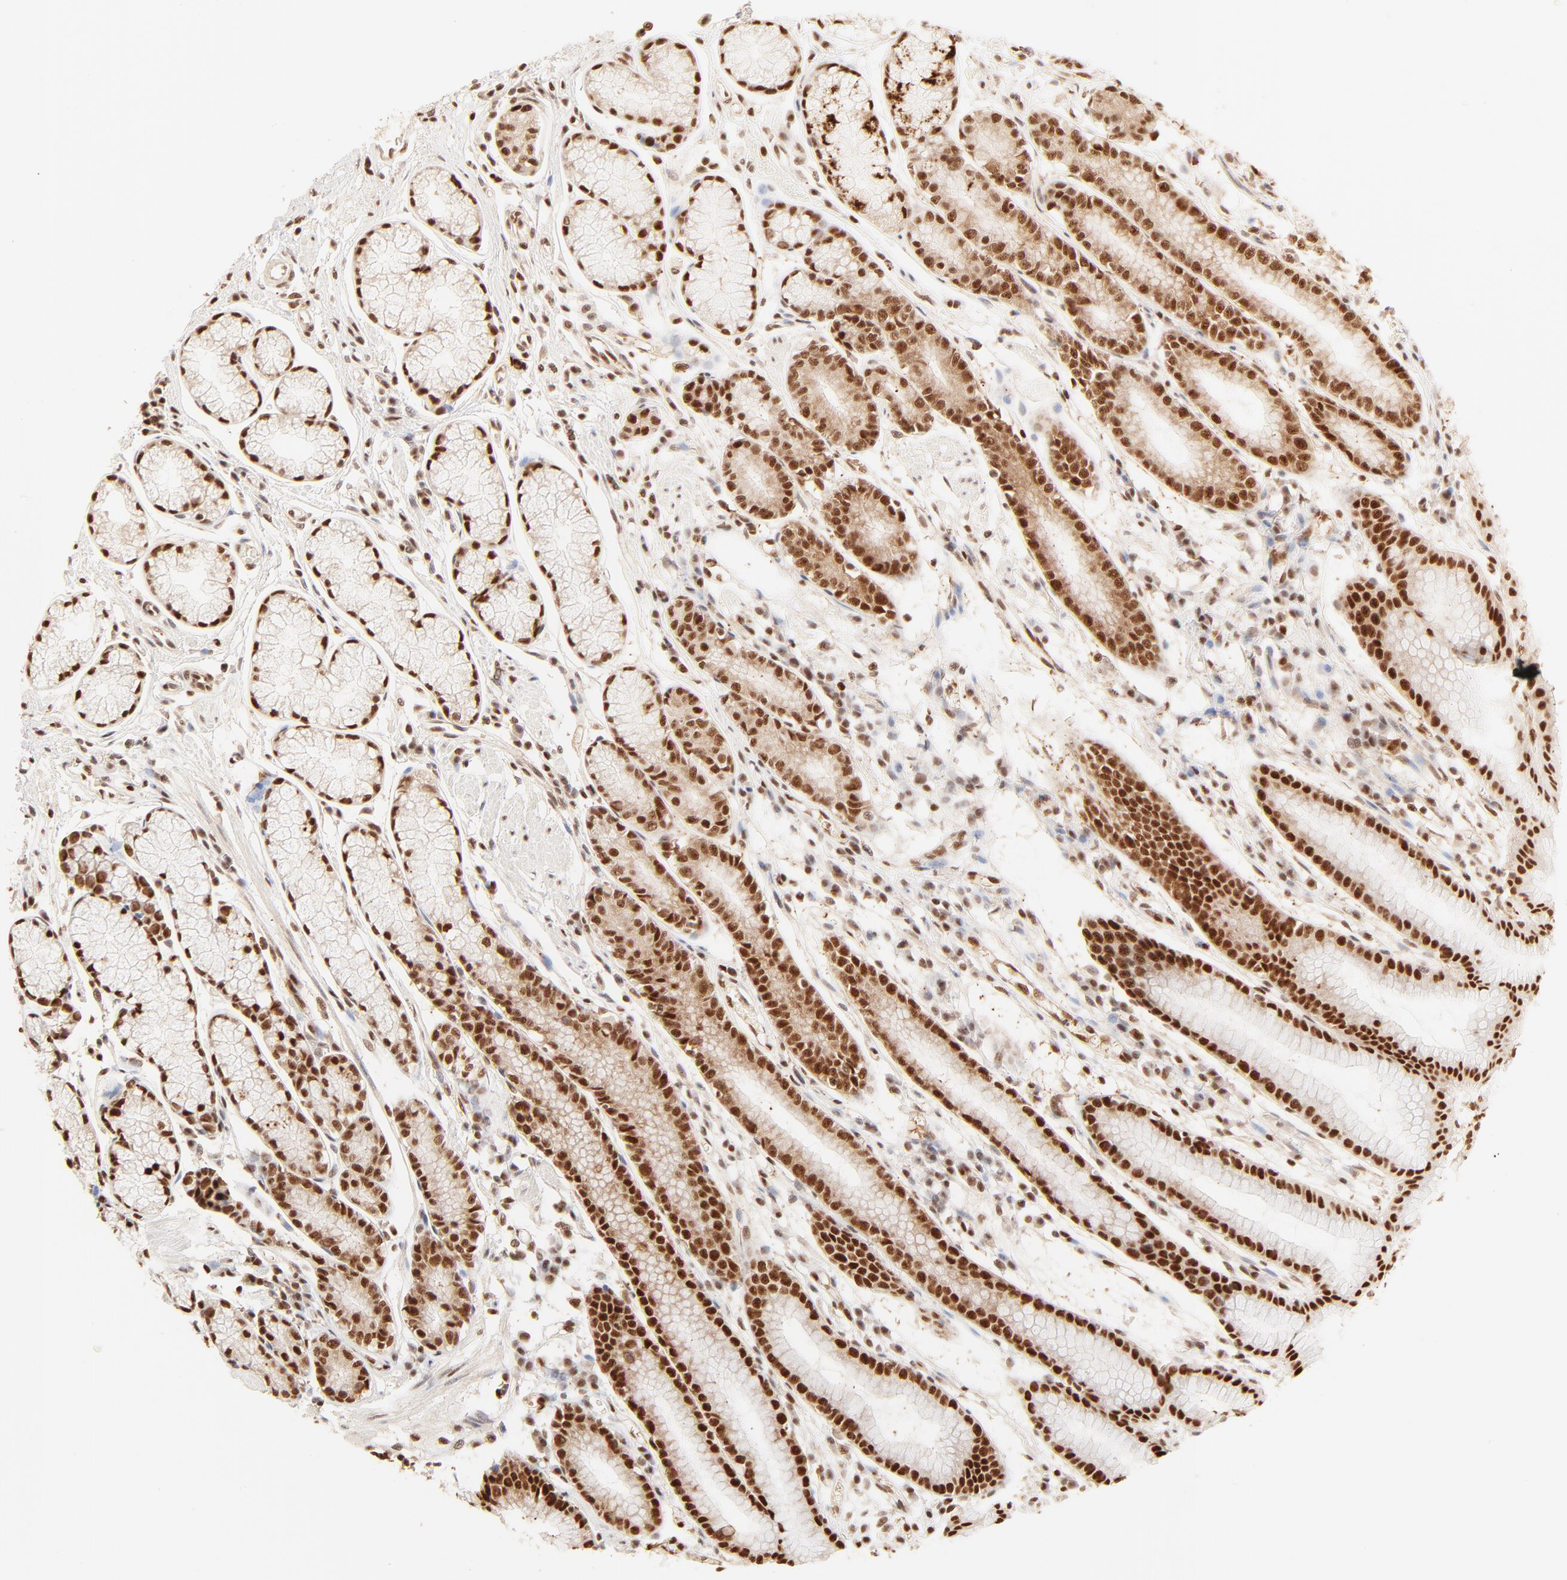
{"staining": {"intensity": "strong", "quantity": ">75%", "location": "cytoplasmic/membranous,nuclear"}, "tissue": "stomach", "cell_type": "Glandular cells", "image_type": "normal", "snomed": [{"axis": "morphology", "description": "Normal tissue, NOS"}, {"axis": "morphology", "description": "Inflammation, NOS"}, {"axis": "topography", "description": "Stomach, lower"}], "caption": "Human stomach stained for a protein (brown) exhibits strong cytoplasmic/membranous,nuclear positive positivity in about >75% of glandular cells.", "gene": "FAM50A", "patient": {"sex": "male", "age": 59}}